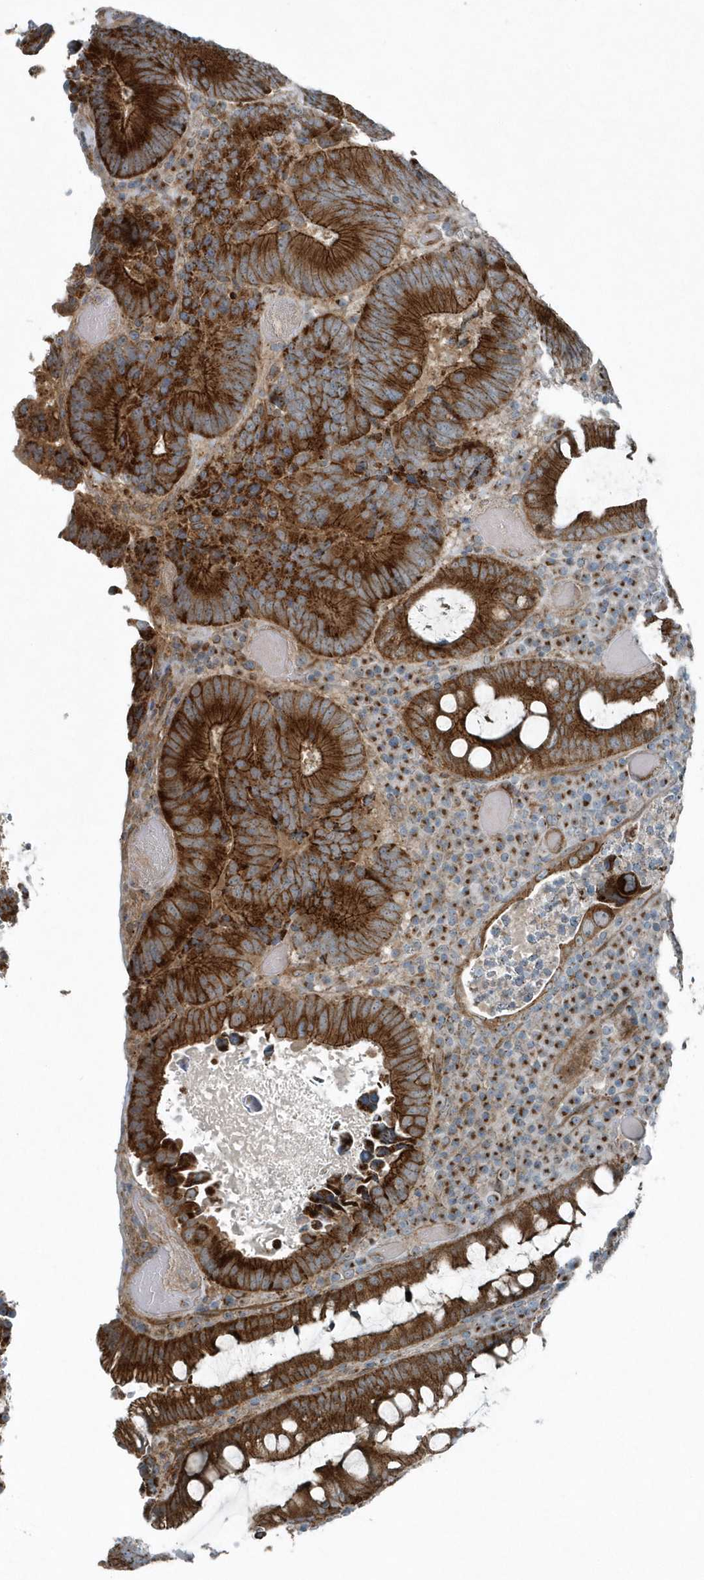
{"staining": {"intensity": "strong", "quantity": ">75%", "location": "cytoplasmic/membranous"}, "tissue": "colorectal cancer", "cell_type": "Tumor cells", "image_type": "cancer", "snomed": [{"axis": "morphology", "description": "Adenocarcinoma, NOS"}, {"axis": "topography", "description": "Colon"}], "caption": "IHC image of human adenocarcinoma (colorectal) stained for a protein (brown), which shows high levels of strong cytoplasmic/membranous expression in approximately >75% of tumor cells.", "gene": "GCC2", "patient": {"sex": "female", "age": 78}}